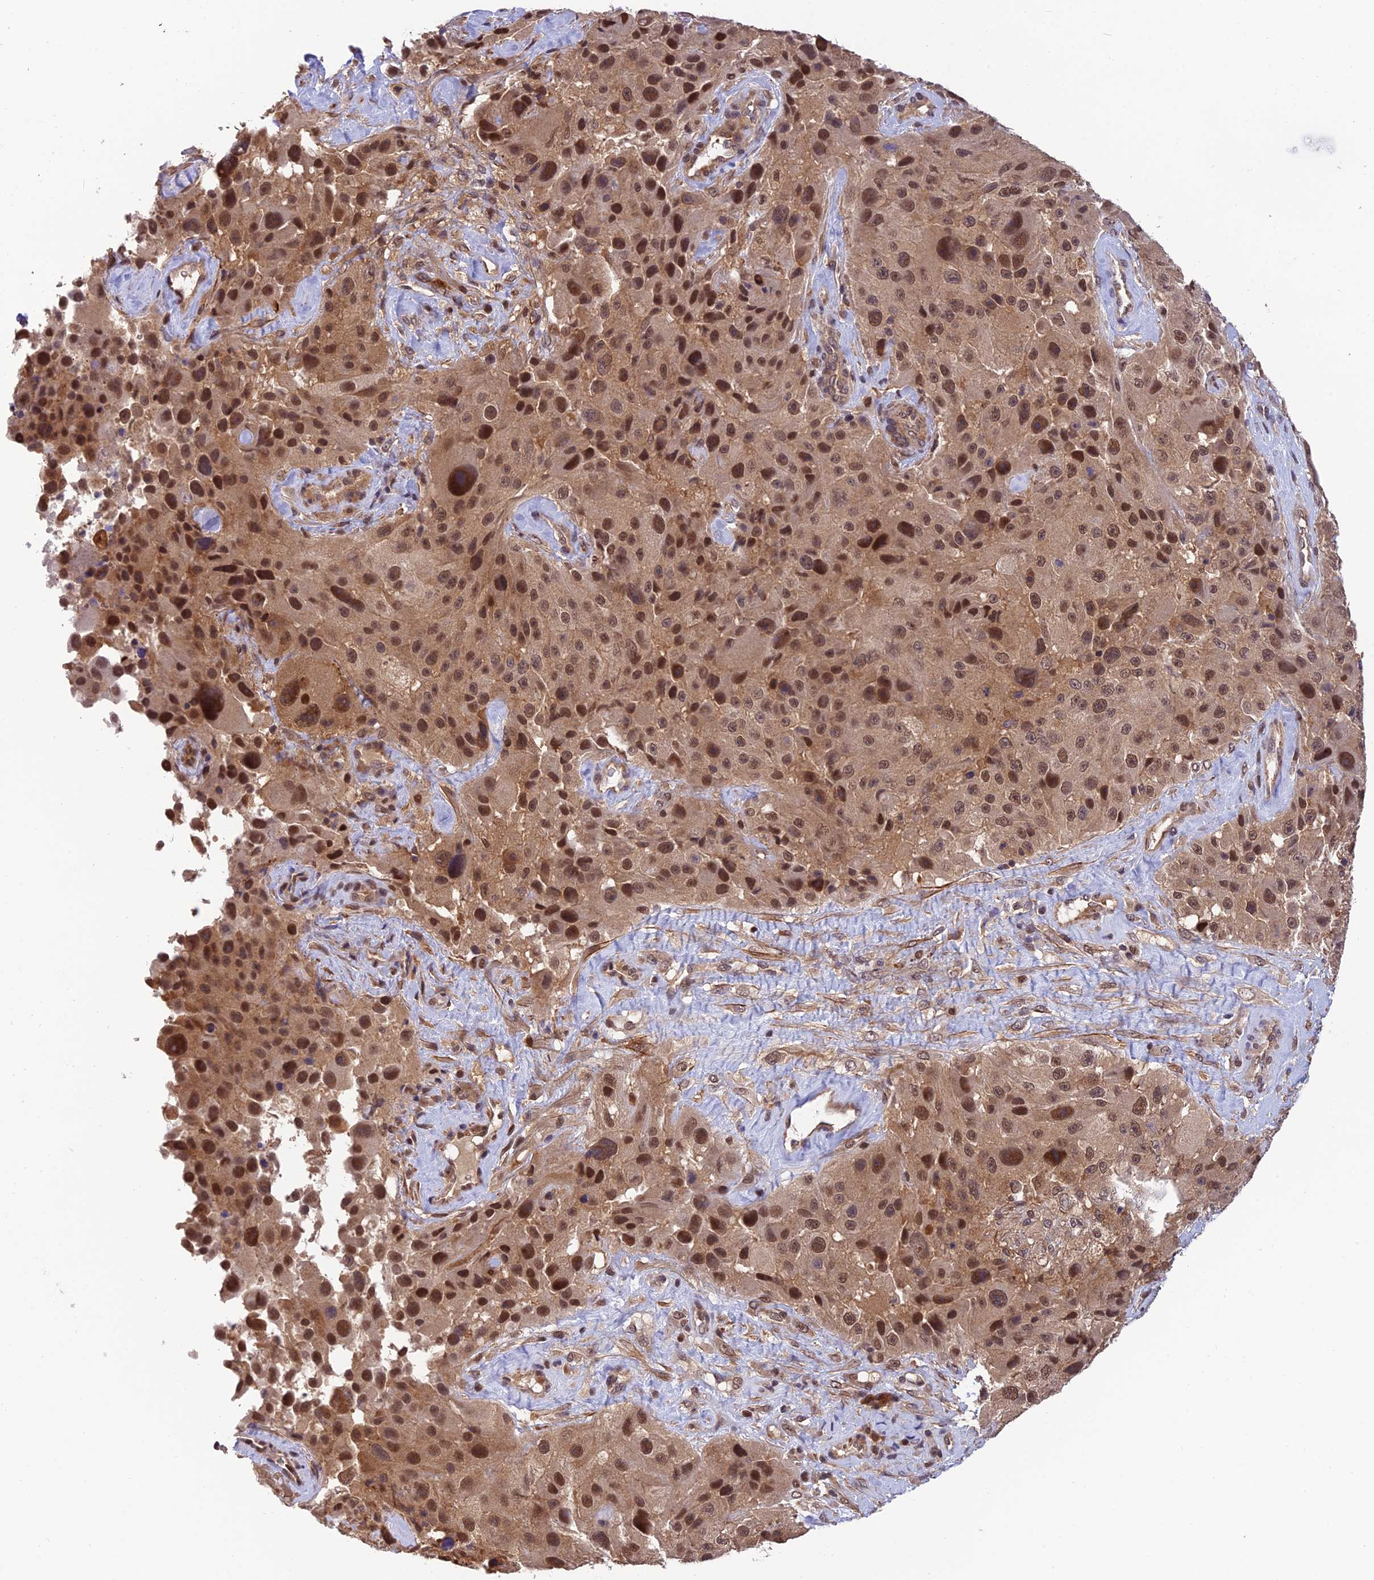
{"staining": {"intensity": "strong", "quantity": ">75%", "location": "cytoplasmic/membranous,nuclear"}, "tissue": "melanoma", "cell_type": "Tumor cells", "image_type": "cancer", "snomed": [{"axis": "morphology", "description": "Malignant melanoma, Metastatic site"}, {"axis": "topography", "description": "Lymph node"}], "caption": "IHC image of neoplastic tissue: melanoma stained using immunohistochemistry exhibits high levels of strong protein expression localized specifically in the cytoplasmic/membranous and nuclear of tumor cells, appearing as a cytoplasmic/membranous and nuclear brown color.", "gene": "PSMB3", "patient": {"sex": "male", "age": 62}}